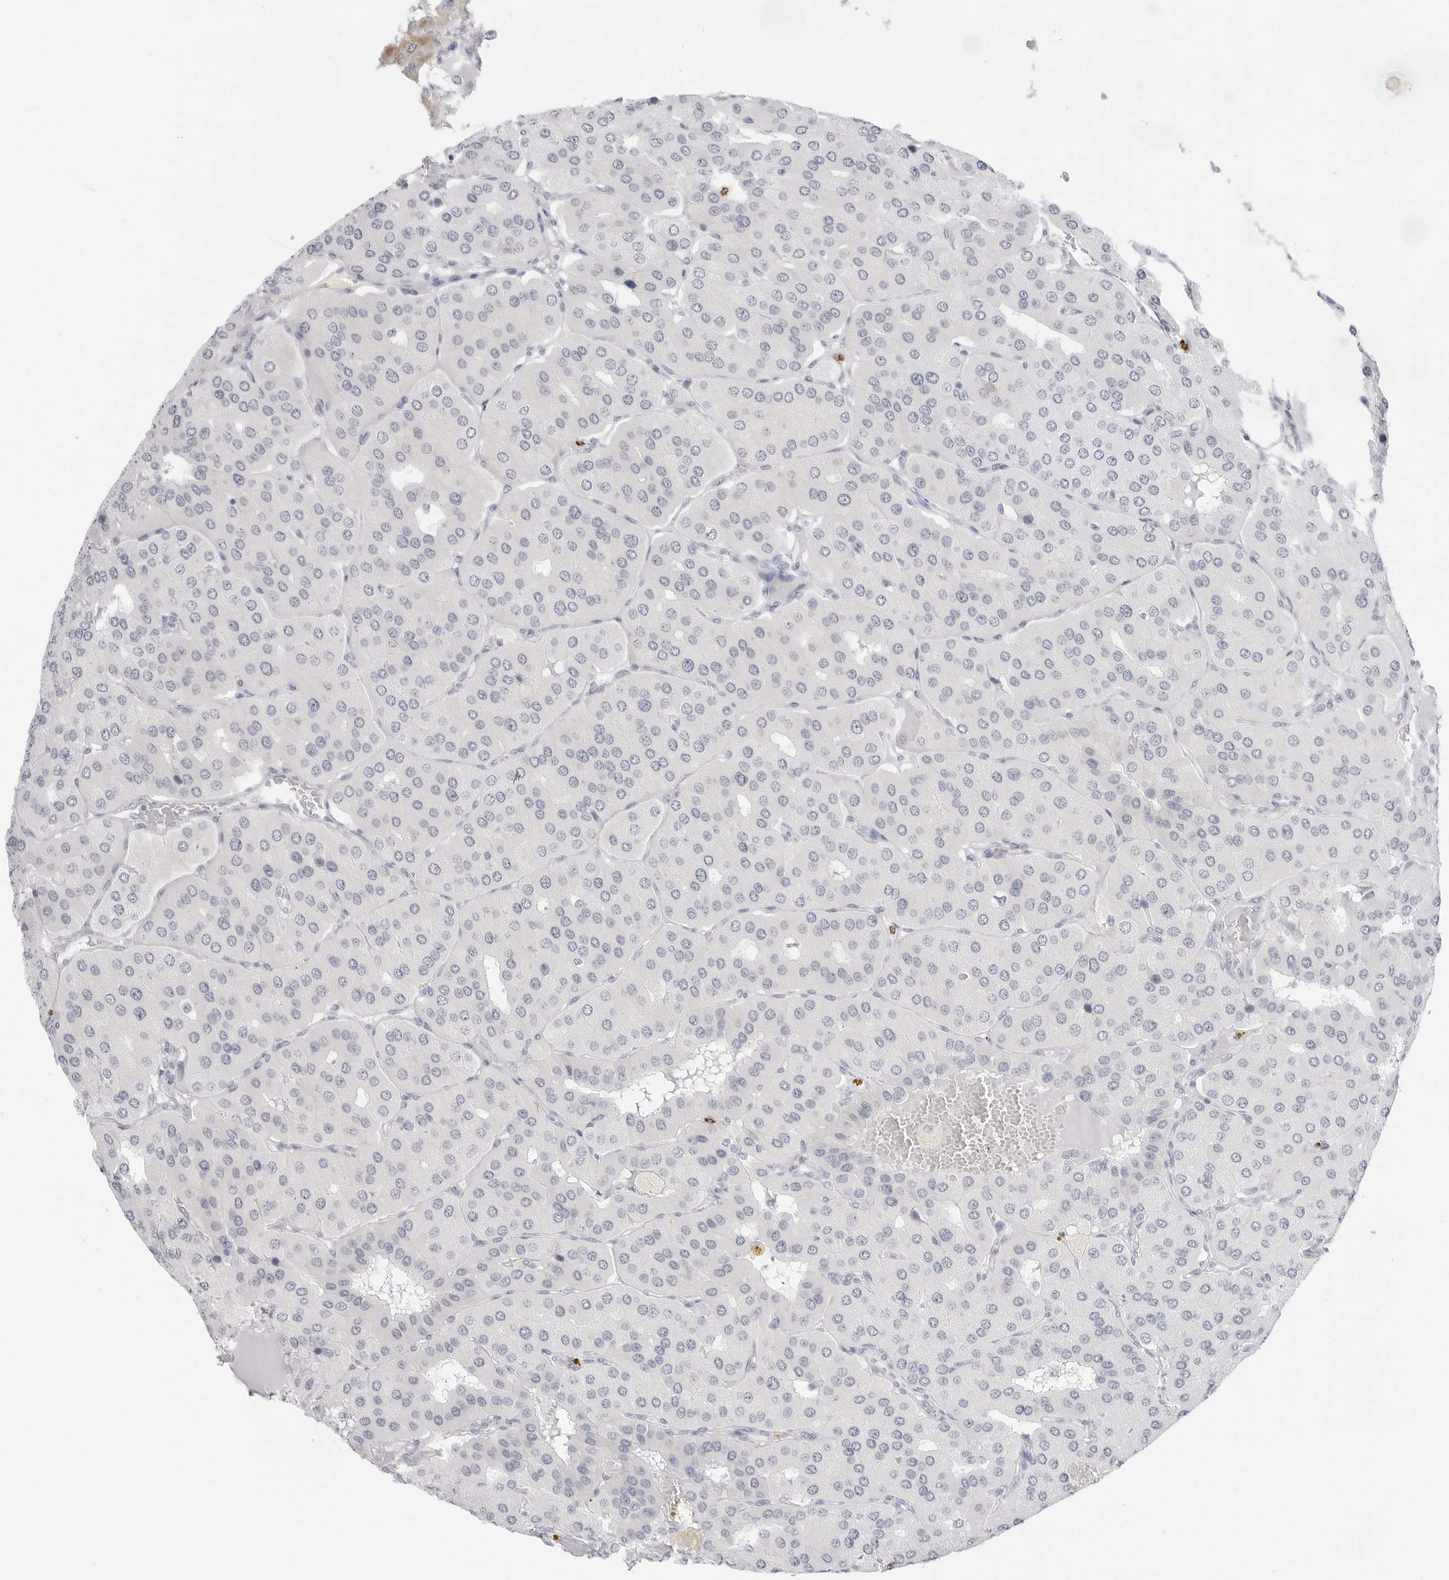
{"staining": {"intensity": "negative", "quantity": "none", "location": "none"}, "tissue": "parathyroid gland", "cell_type": "Glandular cells", "image_type": "normal", "snomed": [{"axis": "morphology", "description": "Normal tissue, NOS"}, {"axis": "morphology", "description": "Adenoma, NOS"}, {"axis": "topography", "description": "Parathyroid gland"}], "caption": "Glandular cells are negative for brown protein staining in unremarkable parathyroid gland.", "gene": "HSPB7", "patient": {"sex": "female", "age": 86}}